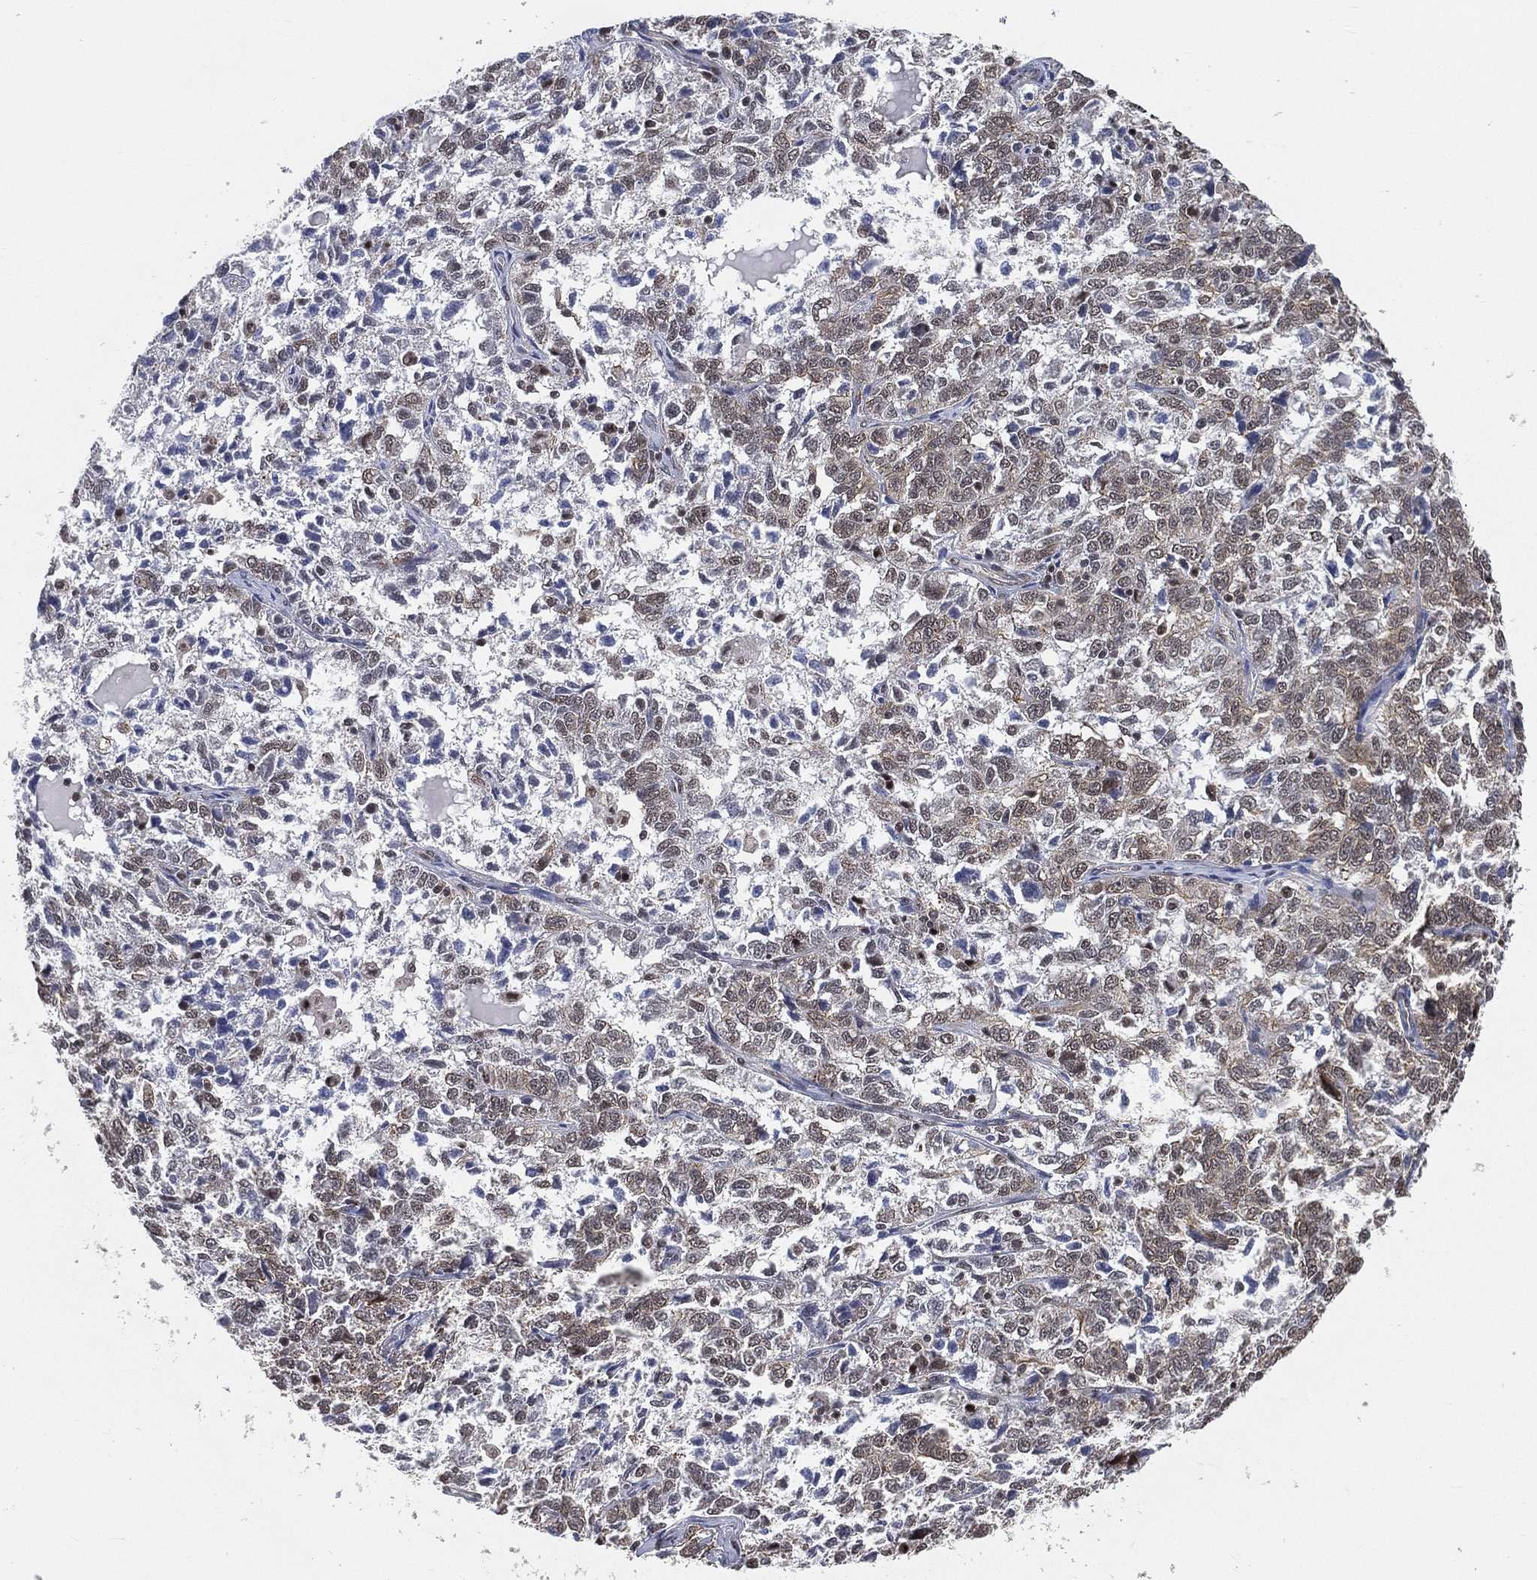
{"staining": {"intensity": "moderate", "quantity": "<25%", "location": "nuclear"}, "tissue": "ovarian cancer", "cell_type": "Tumor cells", "image_type": "cancer", "snomed": [{"axis": "morphology", "description": "Cystadenocarcinoma, serous, NOS"}, {"axis": "topography", "description": "Ovary"}], "caption": "Ovarian cancer stained with a brown dye exhibits moderate nuclear positive positivity in about <25% of tumor cells.", "gene": "RSRC2", "patient": {"sex": "female", "age": 71}}